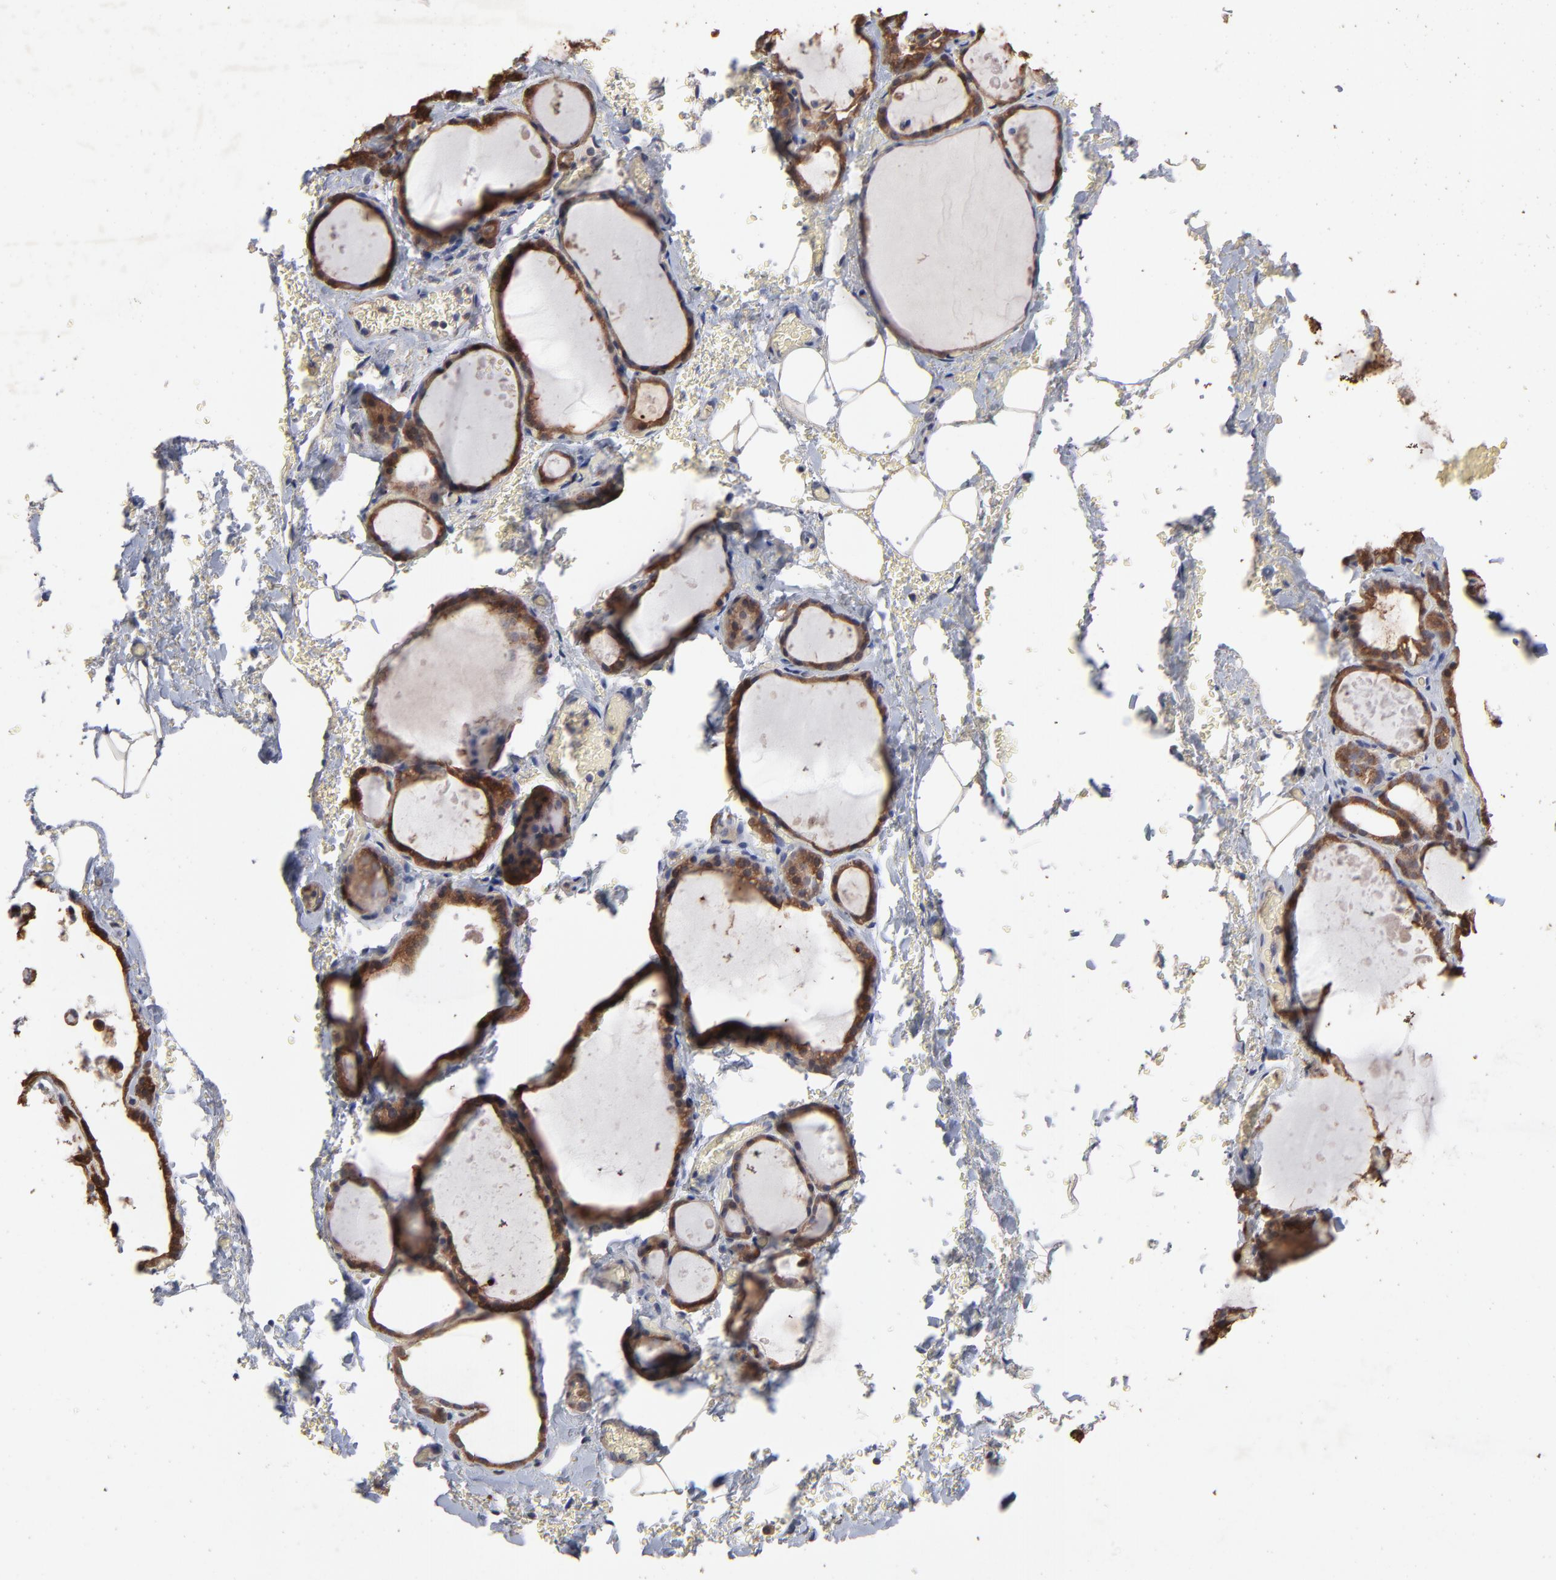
{"staining": {"intensity": "moderate", "quantity": ">75%", "location": "cytoplasmic/membranous"}, "tissue": "thyroid gland", "cell_type": "Glandular cells", "image_type": "normal", "snomed": [{"axis": "morphology", "description": "Normal tissue, NOS"}, {"axis": "topography", "description": "Thyroid gland"}], "caption": "Glandular cells display medium levels of moderate cytoplasmic/membranous staining in approximately >75% of cells in benign human thyroid gland. (Brightfield microscopy of DAB IHC at high magnification).", "gene": "TANGO2", "patient": {"sex": "male", "age": 61}}